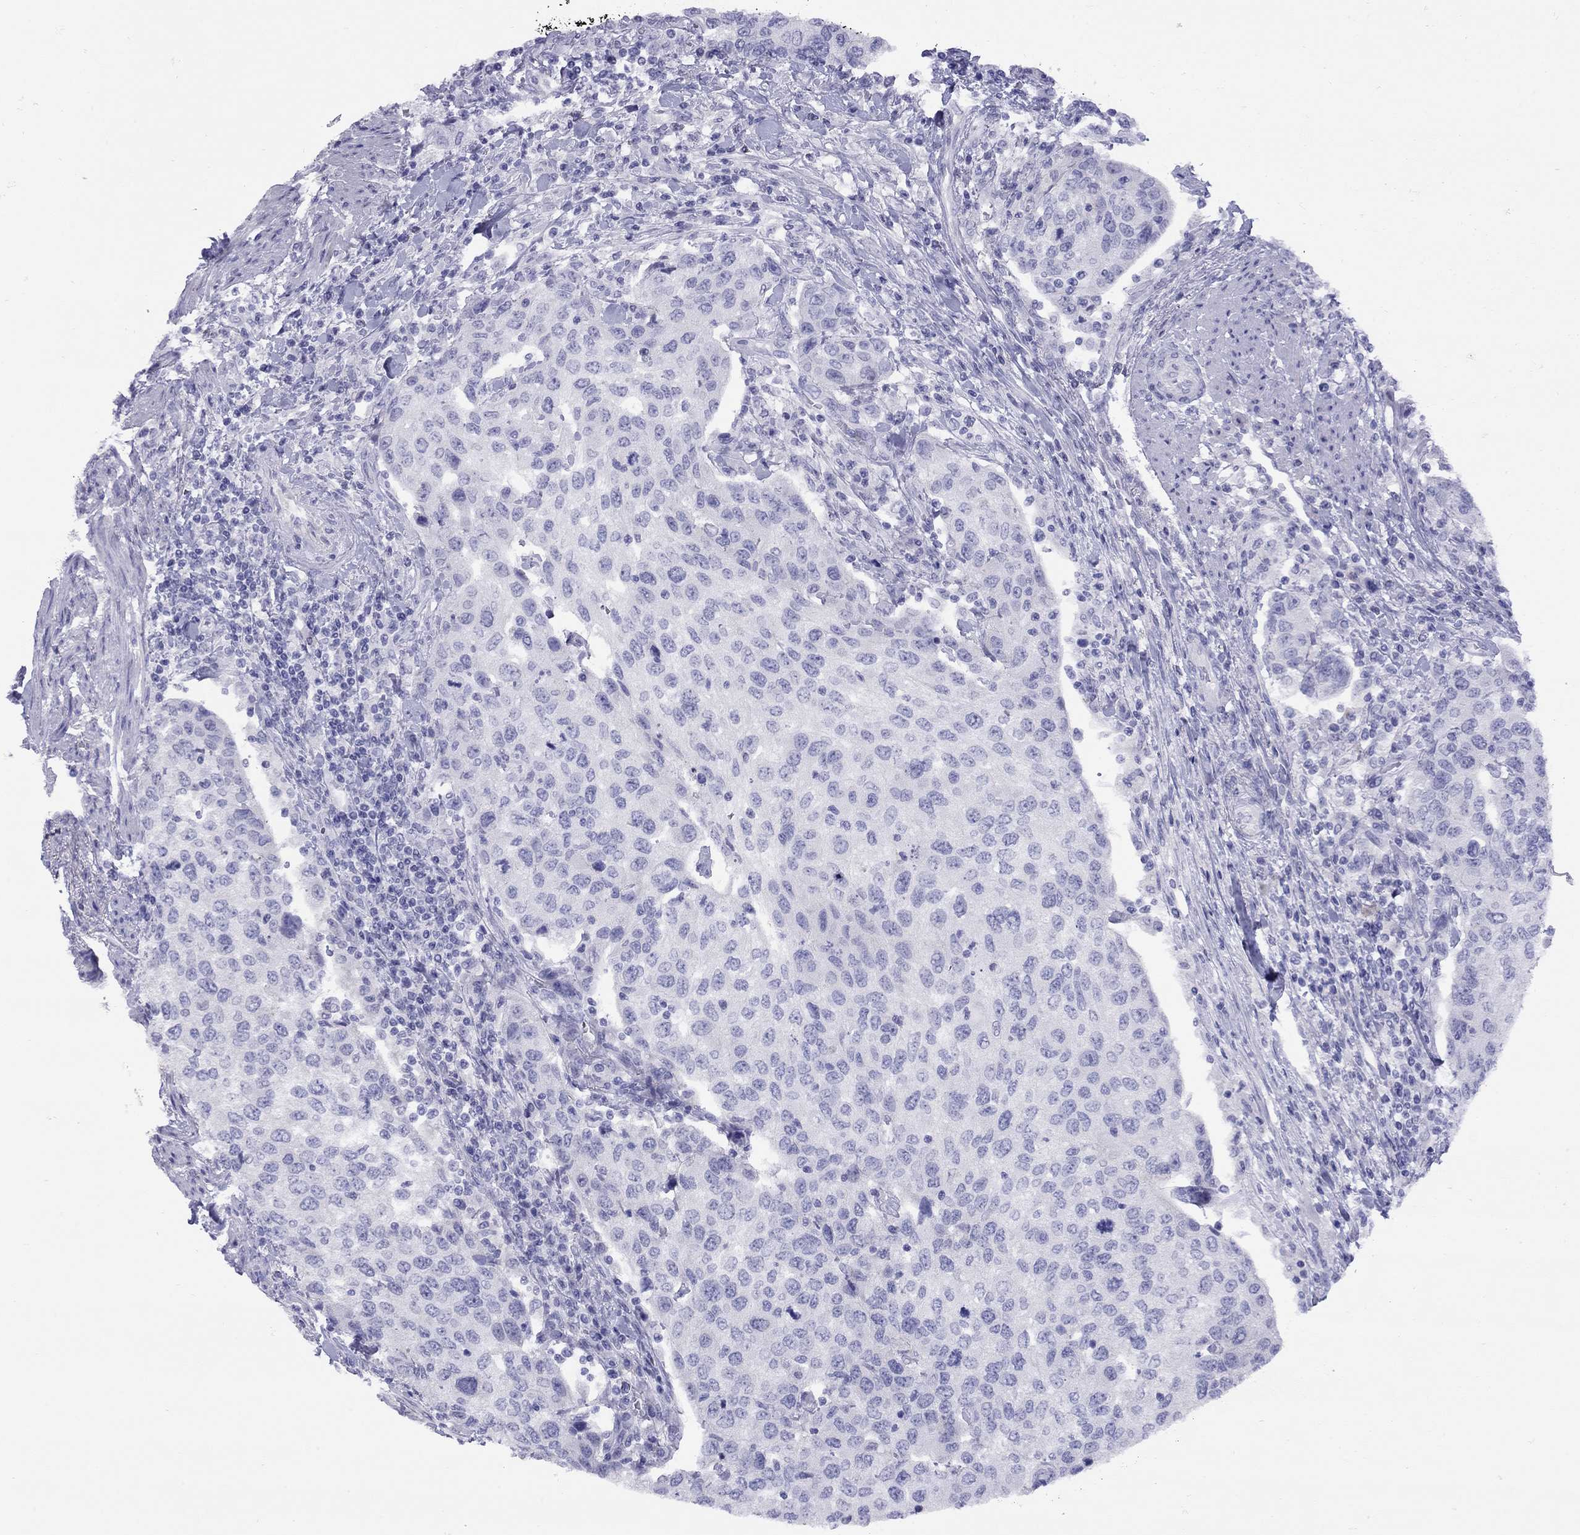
{"staining": {"intensity": "negative", "quantity": "none", "location": "none"}, "tissue": "urothelial cancer", "cell_type": "Tumor cells", "image_type": "cancer", "snomed": [{"axis": "morphology", "description": "Urothelial carcinoma, High grade"}, {"axis": "topography", "description": "Urinary bladder"}], "caption": "Tumor cells show no significant expression in urothelial cancer.", "gene": "GRIA2", "patient": {"sex": "female", "age": 78}}